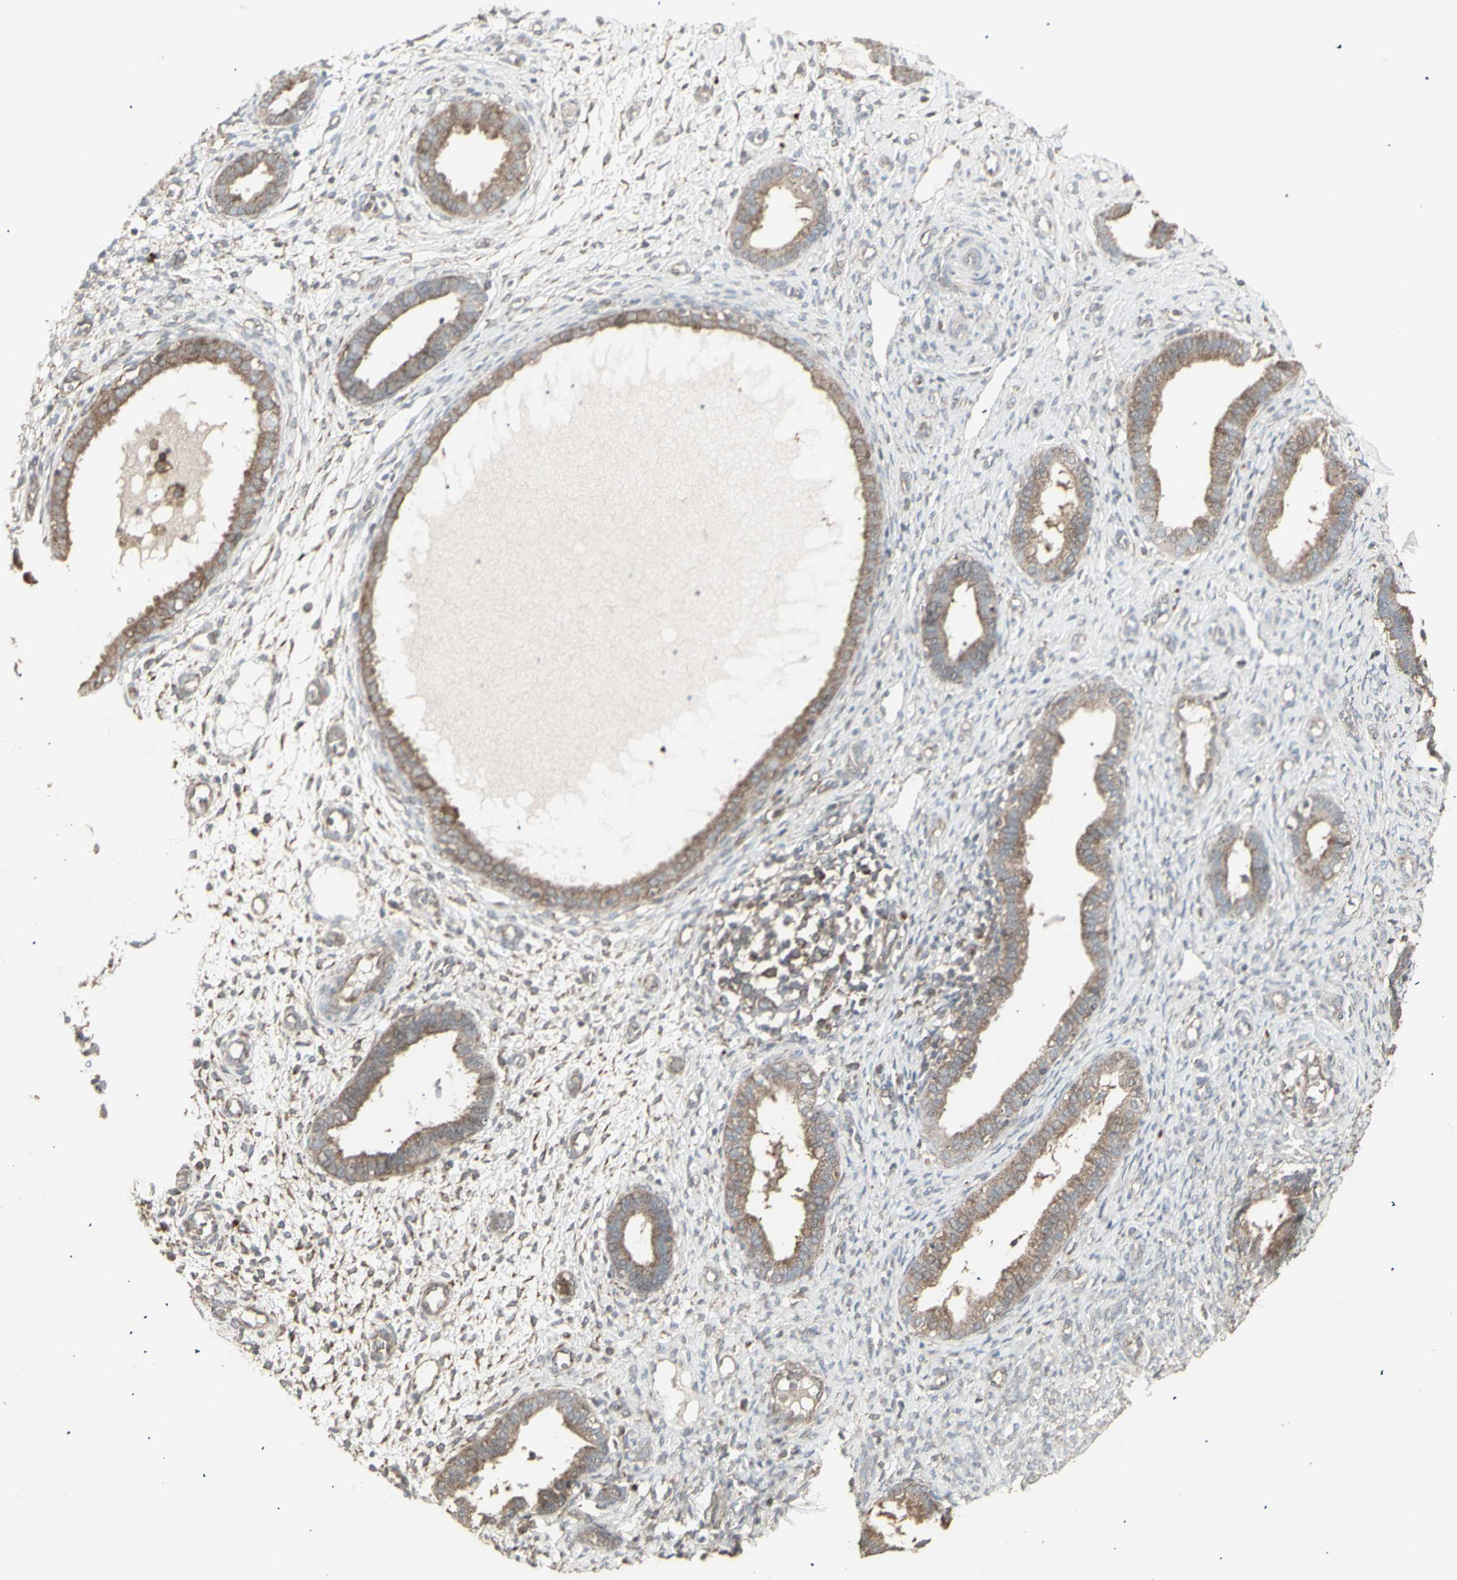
{"staining": {"intensity": "negative", "quantity": "none", "location": "none"}, "tissue": "endometrium", "cell_type": "Cells in endometrial stroma", "image_type": "normal", "snomed": [{"axis": "morphology", "description": "Normal tissue, NOS"}, {"axis": "topography", "description": "Endometrium"}], "caption": "Immunohistochemistry (IHC) histopathology image of benign human endometrium stained for a protein (brown), which exhibits no staining in cells in endometrial stroma.", "gene": "RNASEL", "patient": {"sex": "female", "age": 61}}